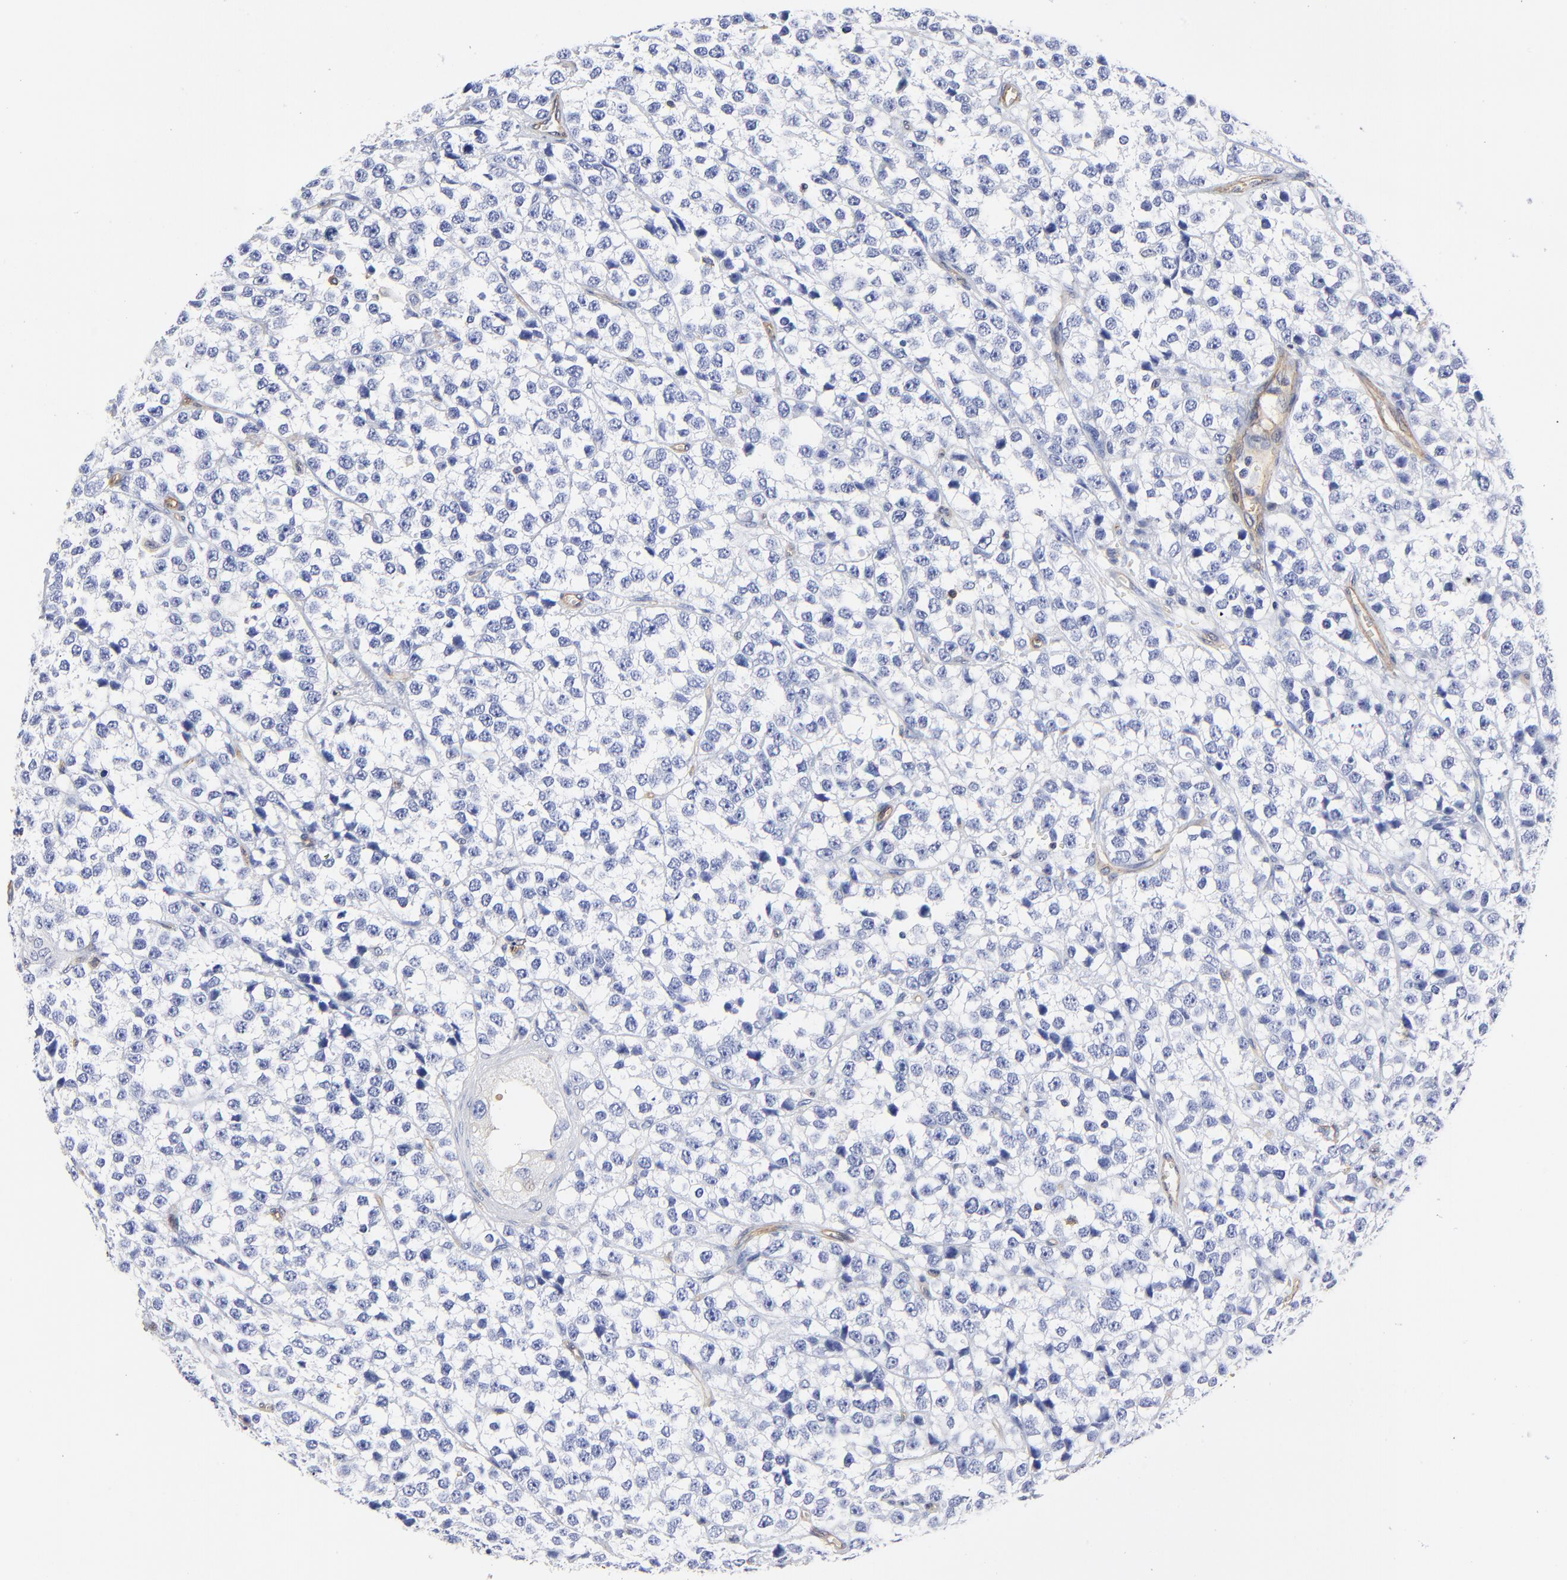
{"staining": {"intensity": "negative", "quantity": "none", "location": "none"}, "tissue": "testis cancer", "cell_type": "Tumor cells", "image_type": "cancer", "snomed": [{"axis": "morphology", "description": "Seminoma, NOS"}, {"axis": "topography", "description": "Testis"}], "caption": "Image shows no protein staining in tumor cells of testis seminoma tissue.", "gene": "TAGLN2", "patient": {"sex": "male", "age": 25}}